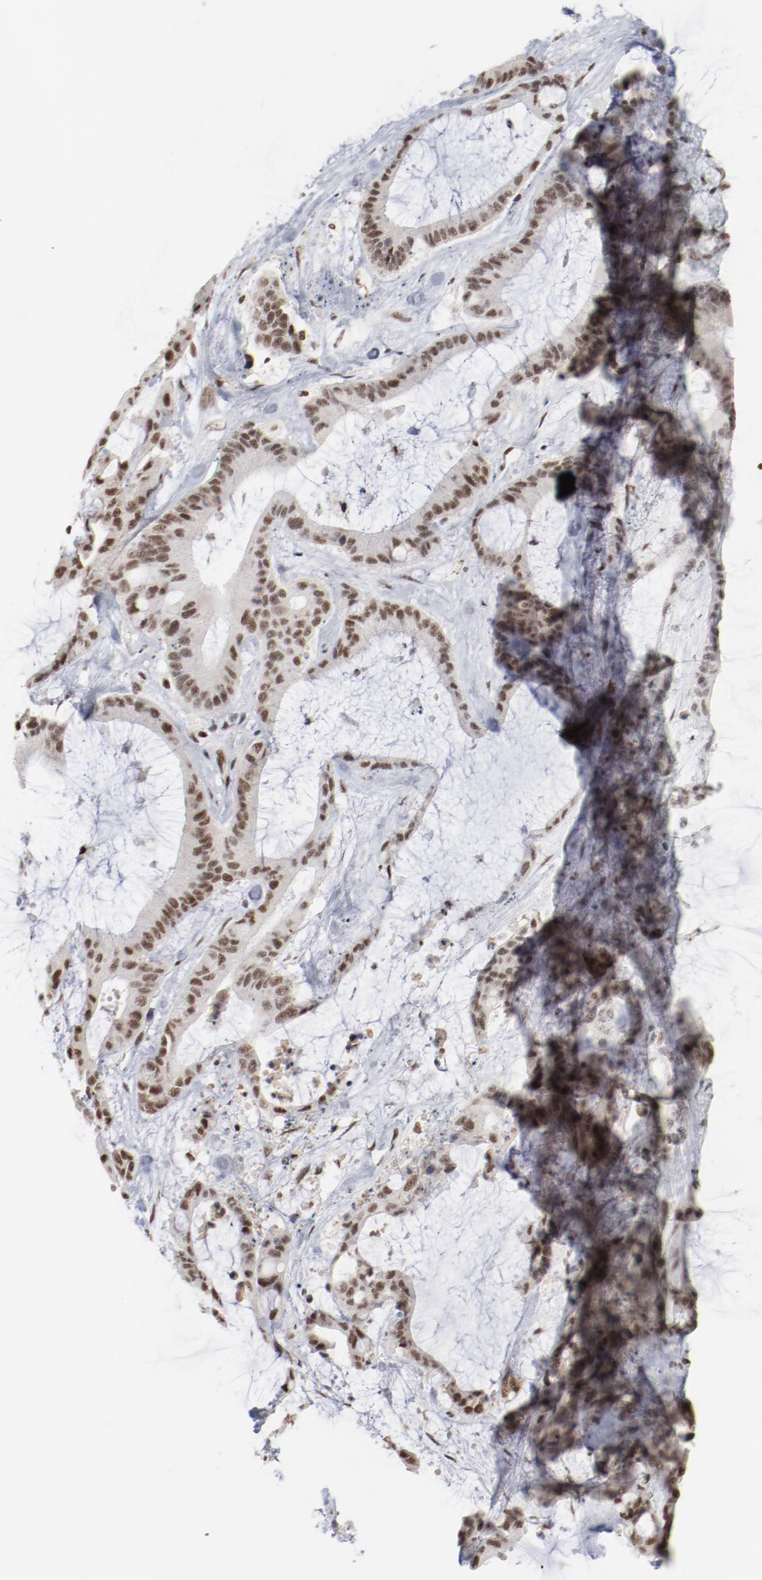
{"staining": {"intensity": "moderate", "quantity": ">75%", "location": "cytoplasmic/membranous,nuclear"}, "tissue": "liver cancer", "cell_type": "Tumor cells", "image_type": "cancer", "snomed": [{"axis": "morphology", "description": "Cholangiocarcinoma"}, {"axis": "topography", "description": "Liver"}], "caption": "Immunohistochemistry (IHC) (DAB (3,3'-diaminobenzidine)) staining of liver cholangiocarcinoma demonstrates moderate cytoplasmic/membranous and nuclear protein expression in about >75% of tumor cells. Using DAB (brown) and hematoxylin (blue) stains, captured at high magnification using brightfield microscopy.", "gene": "BUB3", "patient": {"sex": "female", "age": 73}}